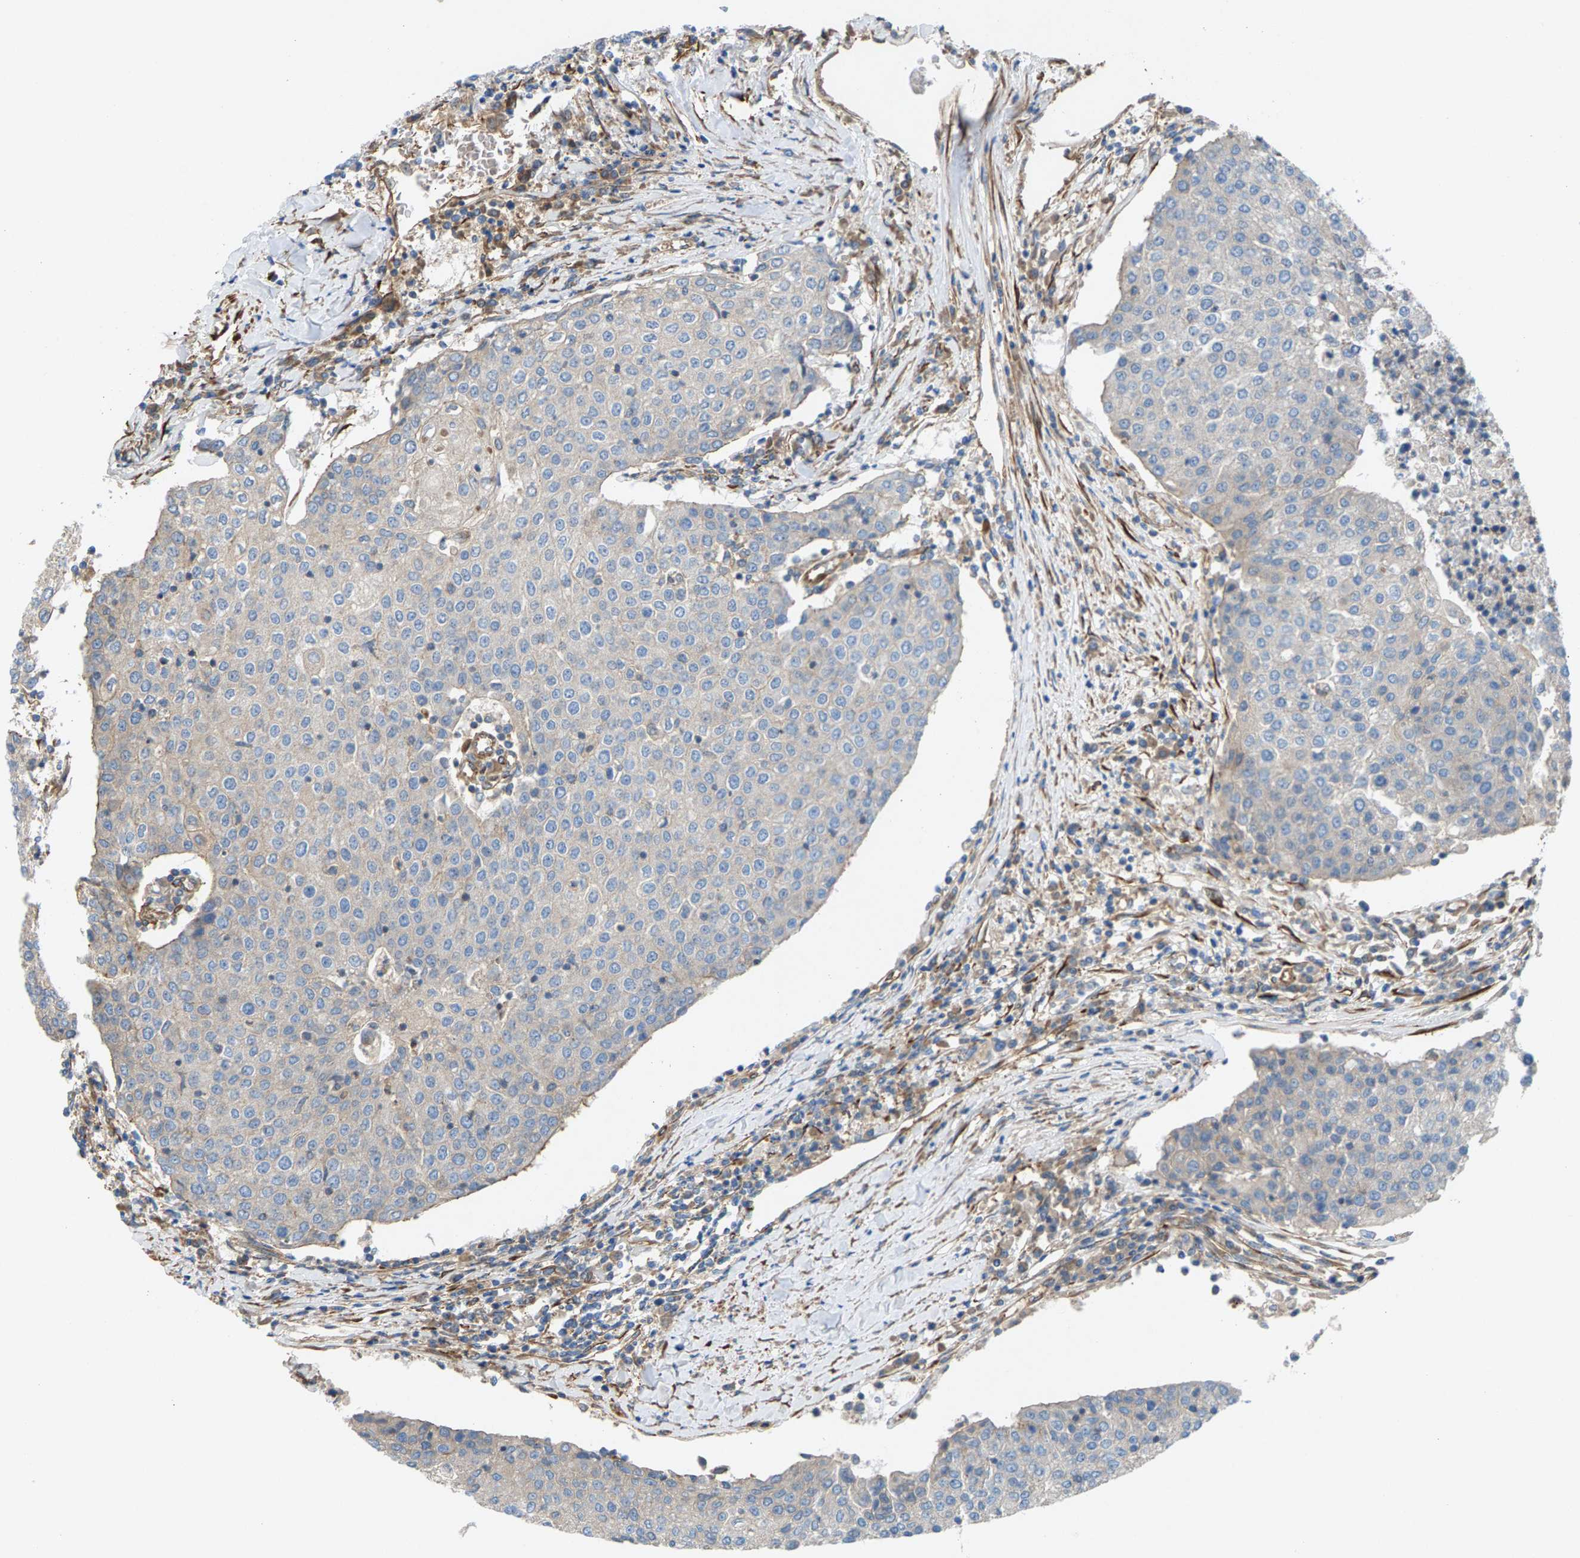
{"staining": {"intensity": "negative", "quantity": "none", "location": "none"}, "tissue": "urothelial cancer", "cell_type": "Tumor cells", "image_type": "cancer", "snomed": [{"axis": "morphology", "description": "Urothelial carcinoma, High grade"}, {"axis": "topography", "description": "Urinary bladder"}], "caption": "A high-resolution histopathology image shows IHC staining of high-grade urothelial carcinoma, which displays no significant positivity in tumor cells.", "gene": "PDCL", "patient": {"sex": "female", "age": 85}}